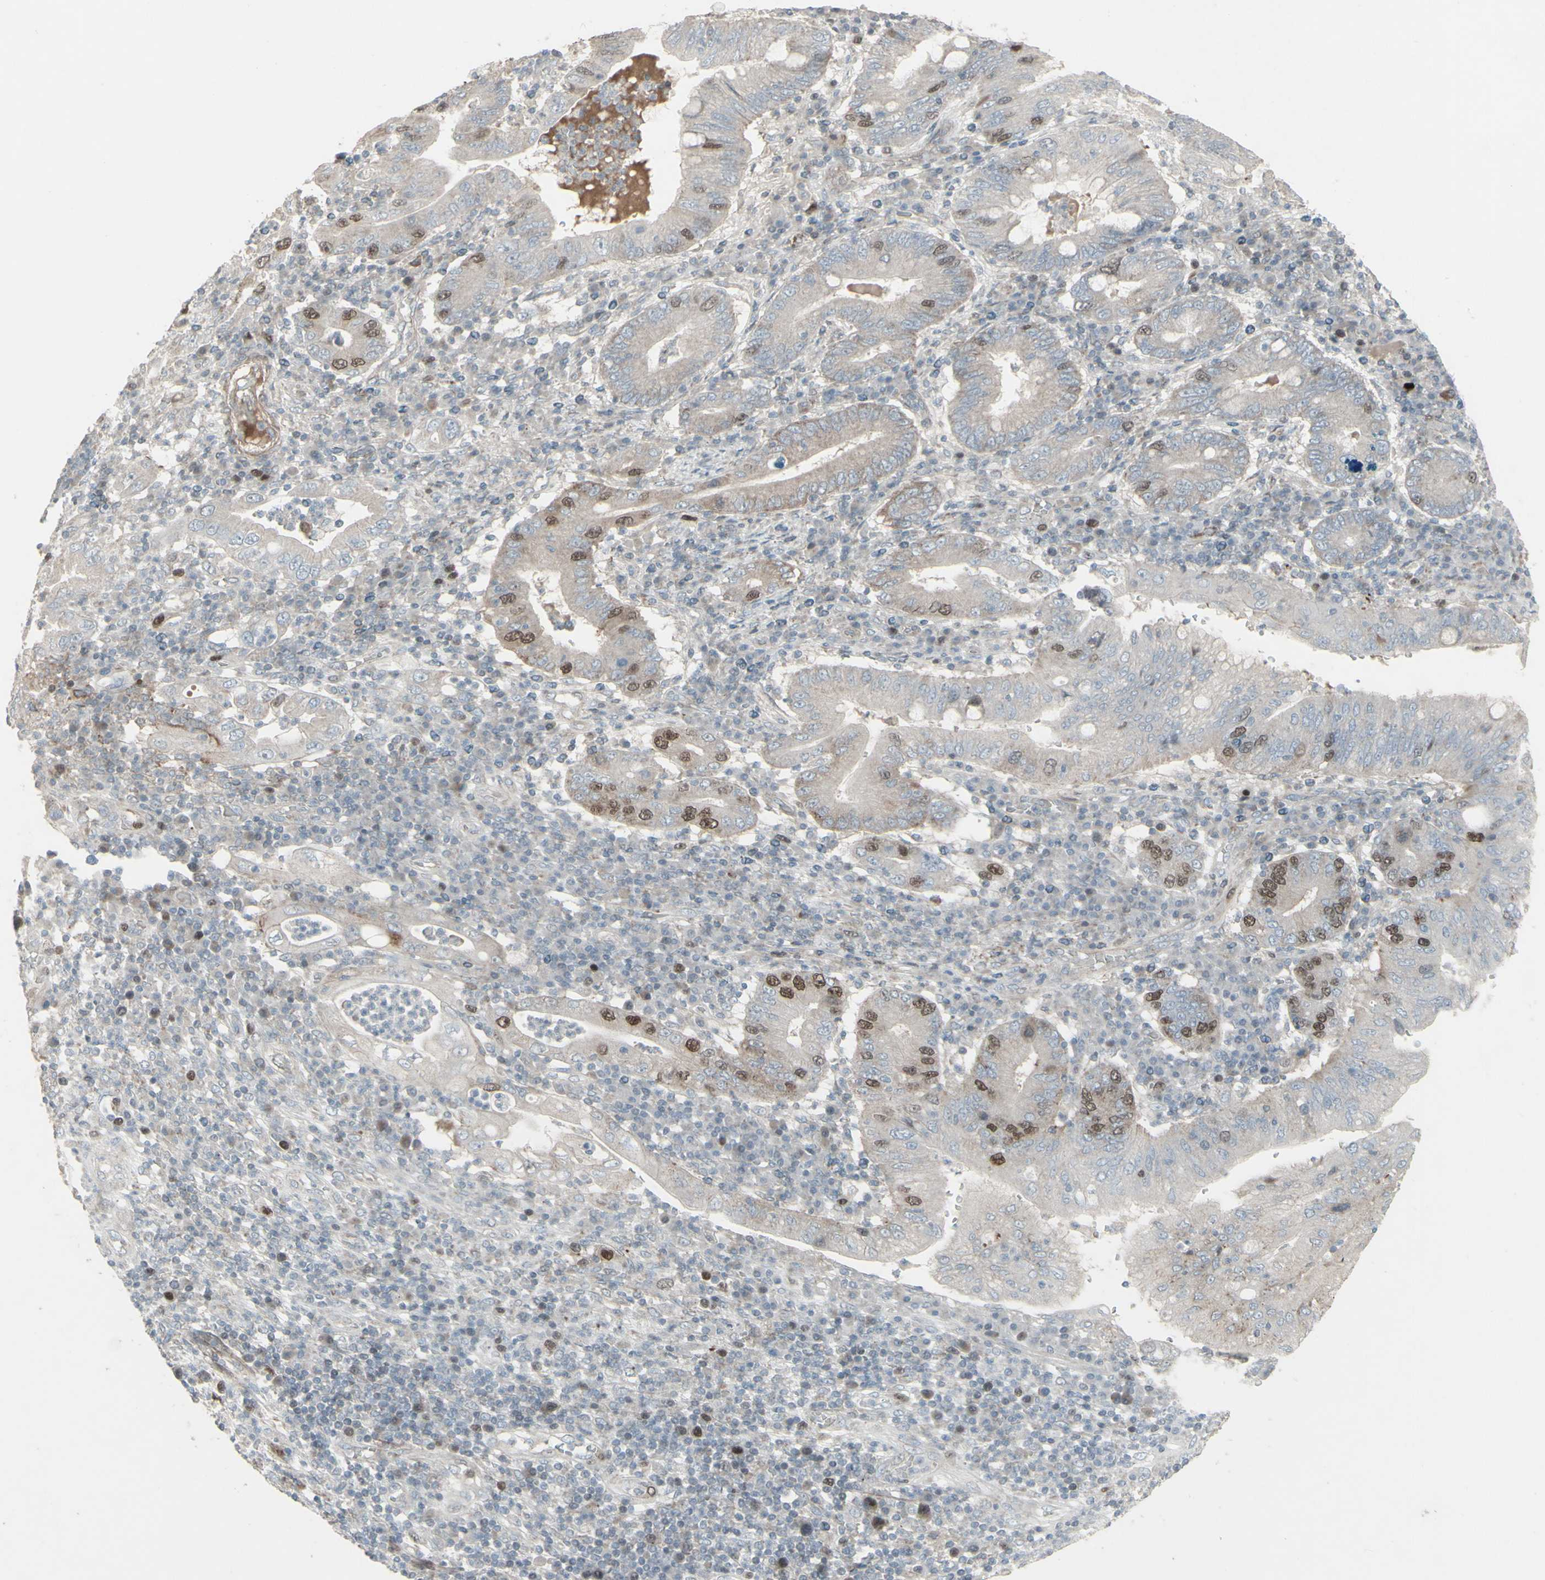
{"staining": {"intensity": "weak", "quantity": "<25%", "location": "nuclear"}, "tissue": "stomach cancer", "cell_type": "Tumor cells", "image_type": "cancer", "snomed": [{"axis": "morphology", "description": "Normal tissue, NOS"}, {"axis": "morphology", "description": "Adenocarcinoma, NOS"}, {"axis": "topography", "description": "Esophagus"}, {"axis": "topography", "description": "Stomach, upper"}, {"axis": "topography", "description": "Peripheral nerve tissue"}], "caption": "A micrograph of stomach adenocarcinoma stained for a protein displays no brown staining in tumor cells.", "gene": "GMNN", "patient": {"sex": "male", "age": 62}}